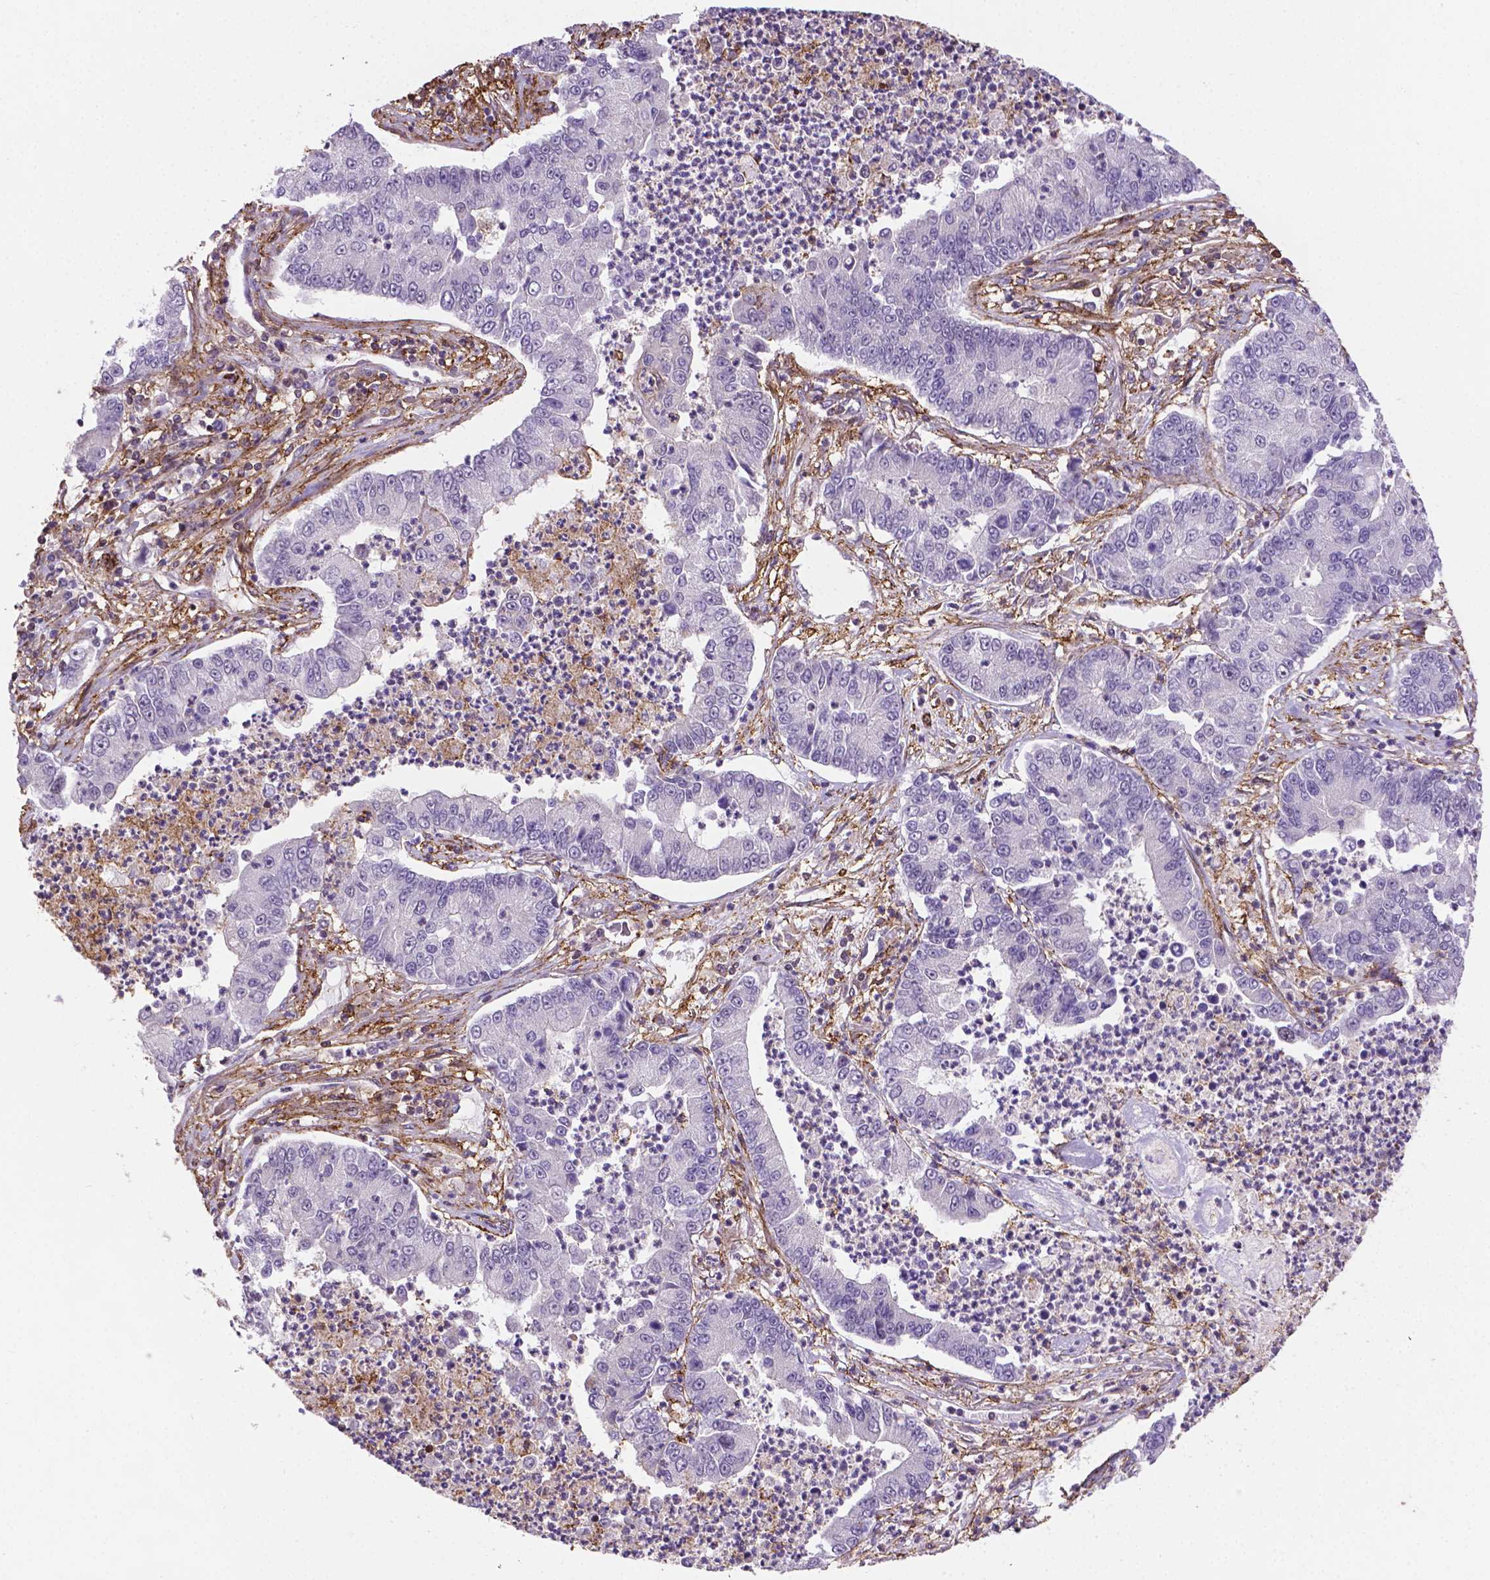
{"staining": {"intensity": "negative", "quantity": "none", "location": "none"}, "tissue": "lung cancer", "cell_type": "Tumor cells", "image_type": "cancer", "snomed": [{"axis": "morphology", "description": "Adenocarcinoma, NOS"}, {"axis": "topography", "description": "Lung"}], "caption": "Tumor cells show no significant staining in lung cancer (adenocarcinoma). Brightfield microscopy of immunohistochemistry (IHC) stained with DAB (brown) and hematoxylin (blue), captured at high magnification.", "gene": "ACAD10", "patient": {"sex": "female", "age": 57}}